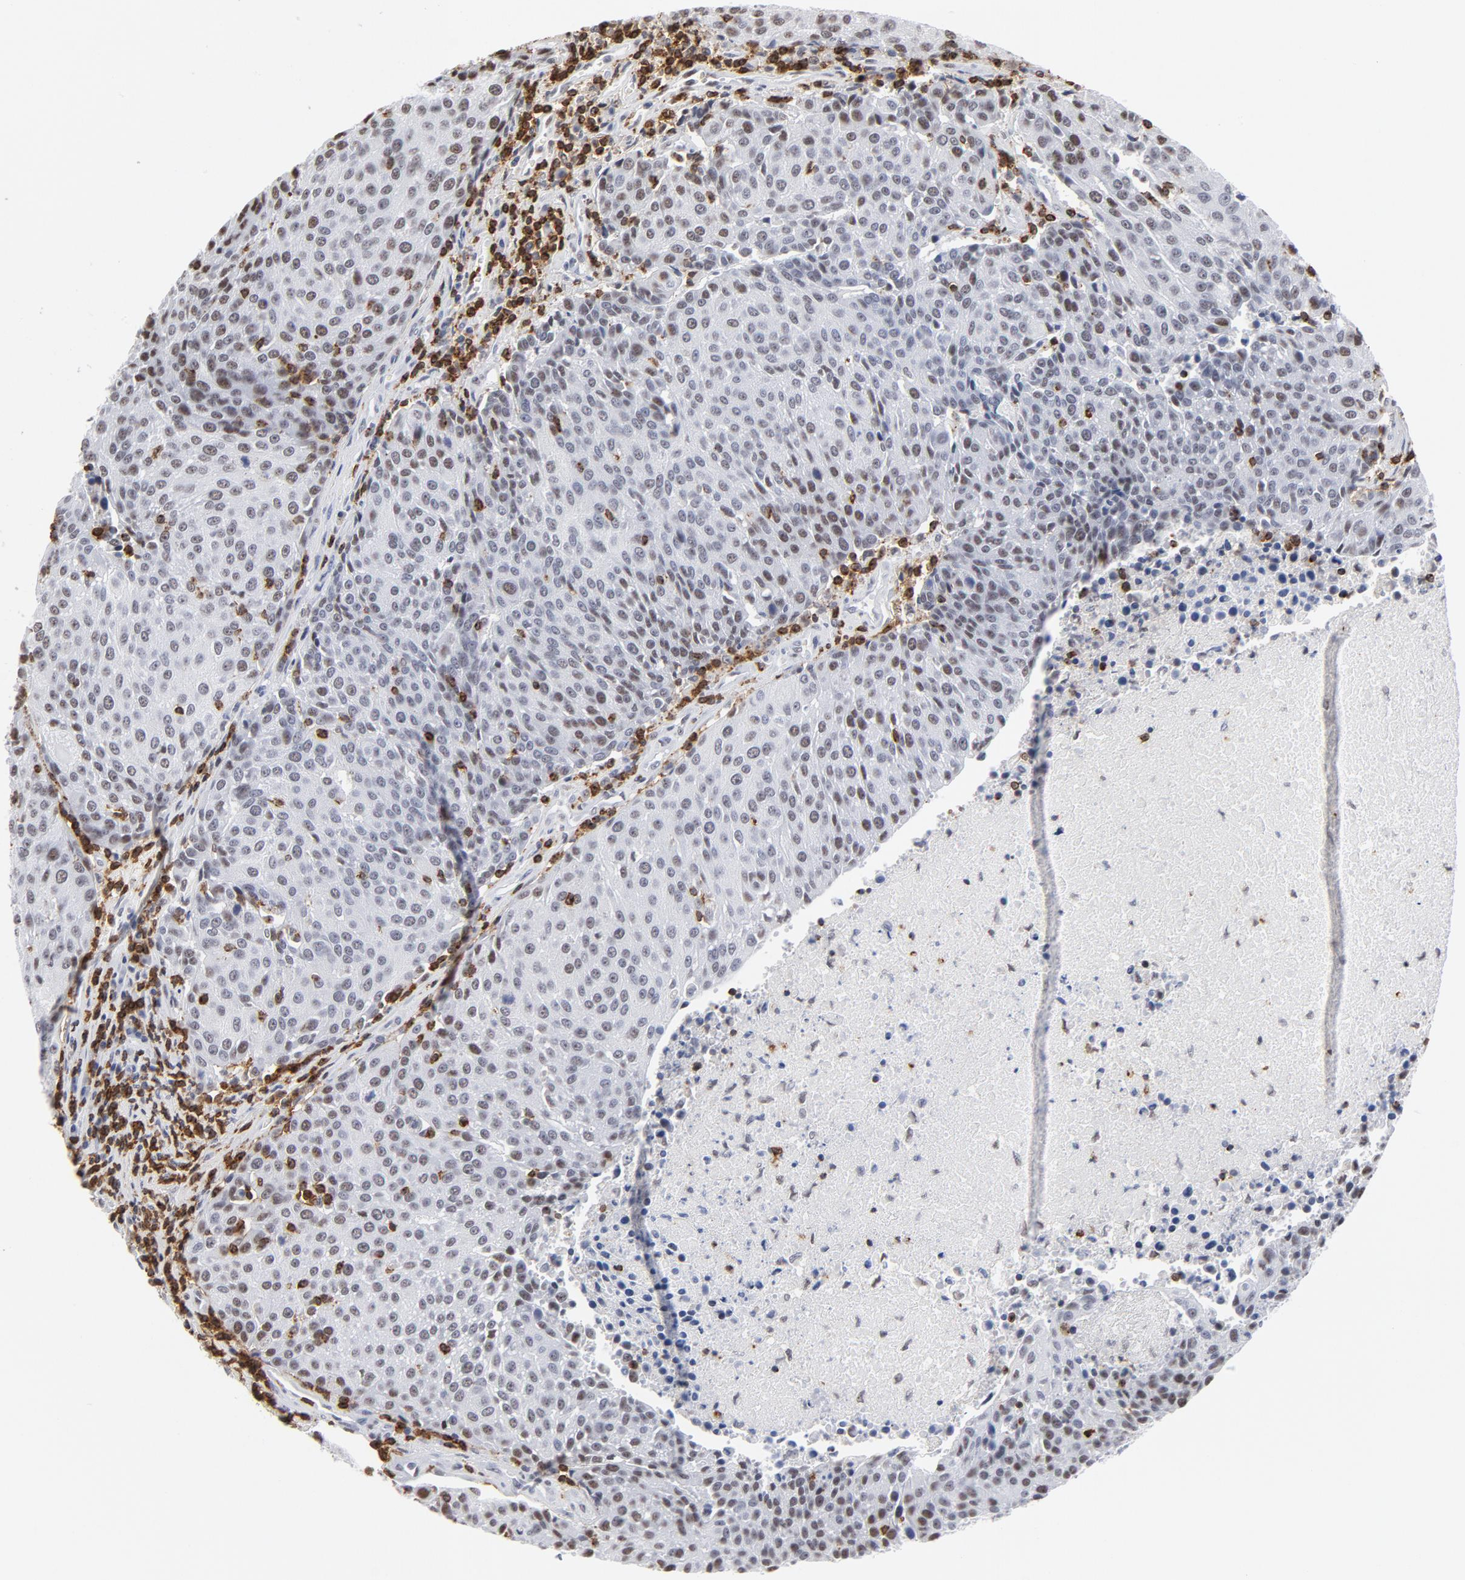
{"staining": {"intensity": "moderate", "quantity": "25%-75%", "location": "nuclear"}, "tissue": "urothelial cancer", "cell_type": "Tumor cells", "image_type": "cancer", "snomed": [{"axis": "morphology", "description": "Urothelial carcinoma, High grade"}, {"axis": "topography", "description": "Urinary bladder"}], "caption": "Immunohistochemical staining of urothelial cancer displays medium levels of moderate nuclear protein expression in approximately 25%-75% of tumor cells.", "gene": "CD2", "patient": {"sex": "female", "age": 85}}